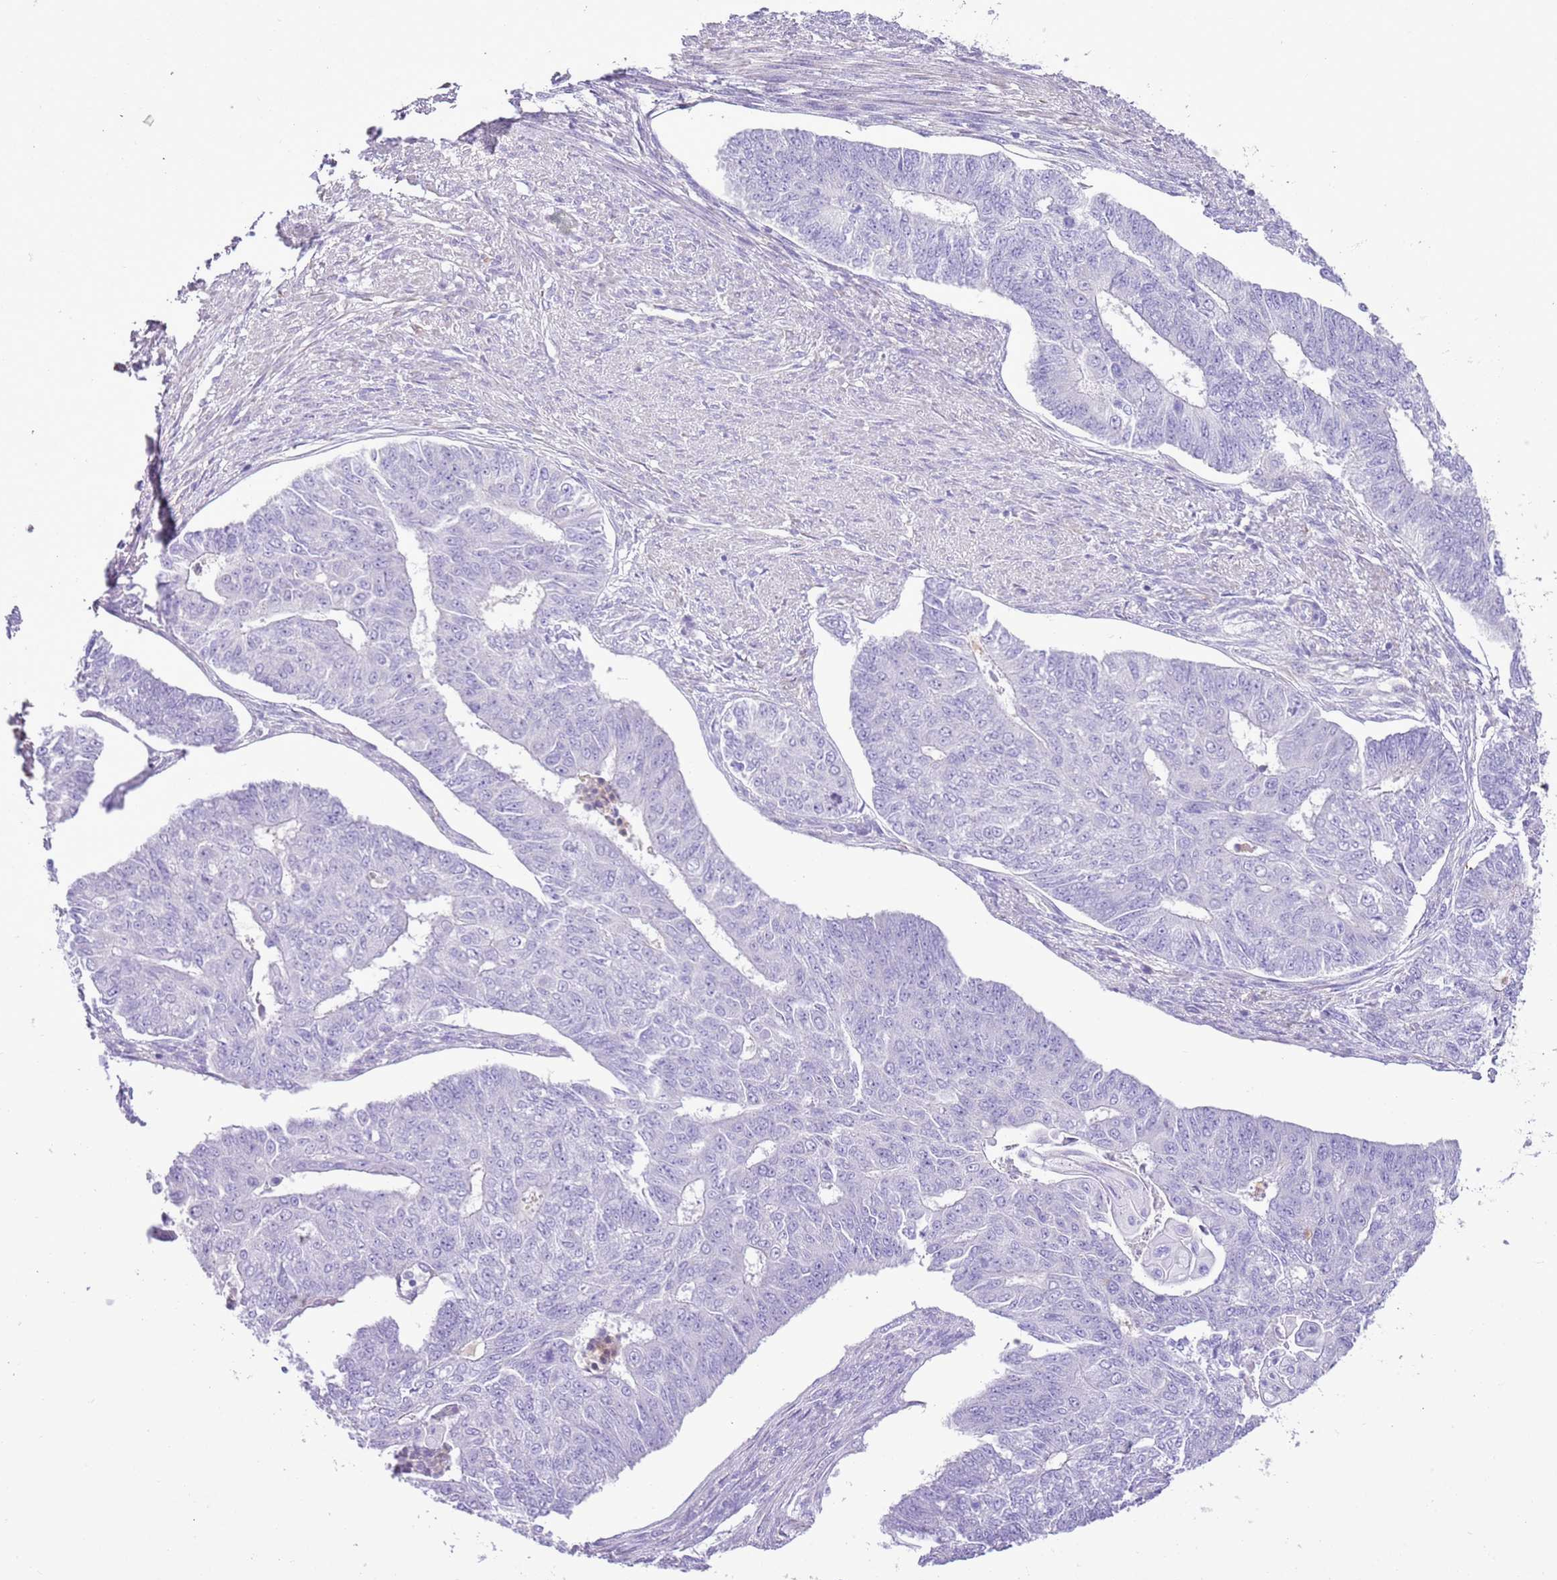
{"staining": {"intensity": "negative", "quantity": "none", "location": "none"}, "tissue": "endometrial cancer", "cell_type": "Tumor cells", "image_type": "cancer", "snomed": [{"axis": "morphology", "description": "Adenocarcinoma, NOS"}, {"axis": "topography", "description": "Endometrium"}], "caption": "This is an IHC histopathology image of adenocarcinoma (endometrial). There is no positivity in tumor cells.", "gene": "AAR2", "patient": {"sex": "female", "age": 32}}